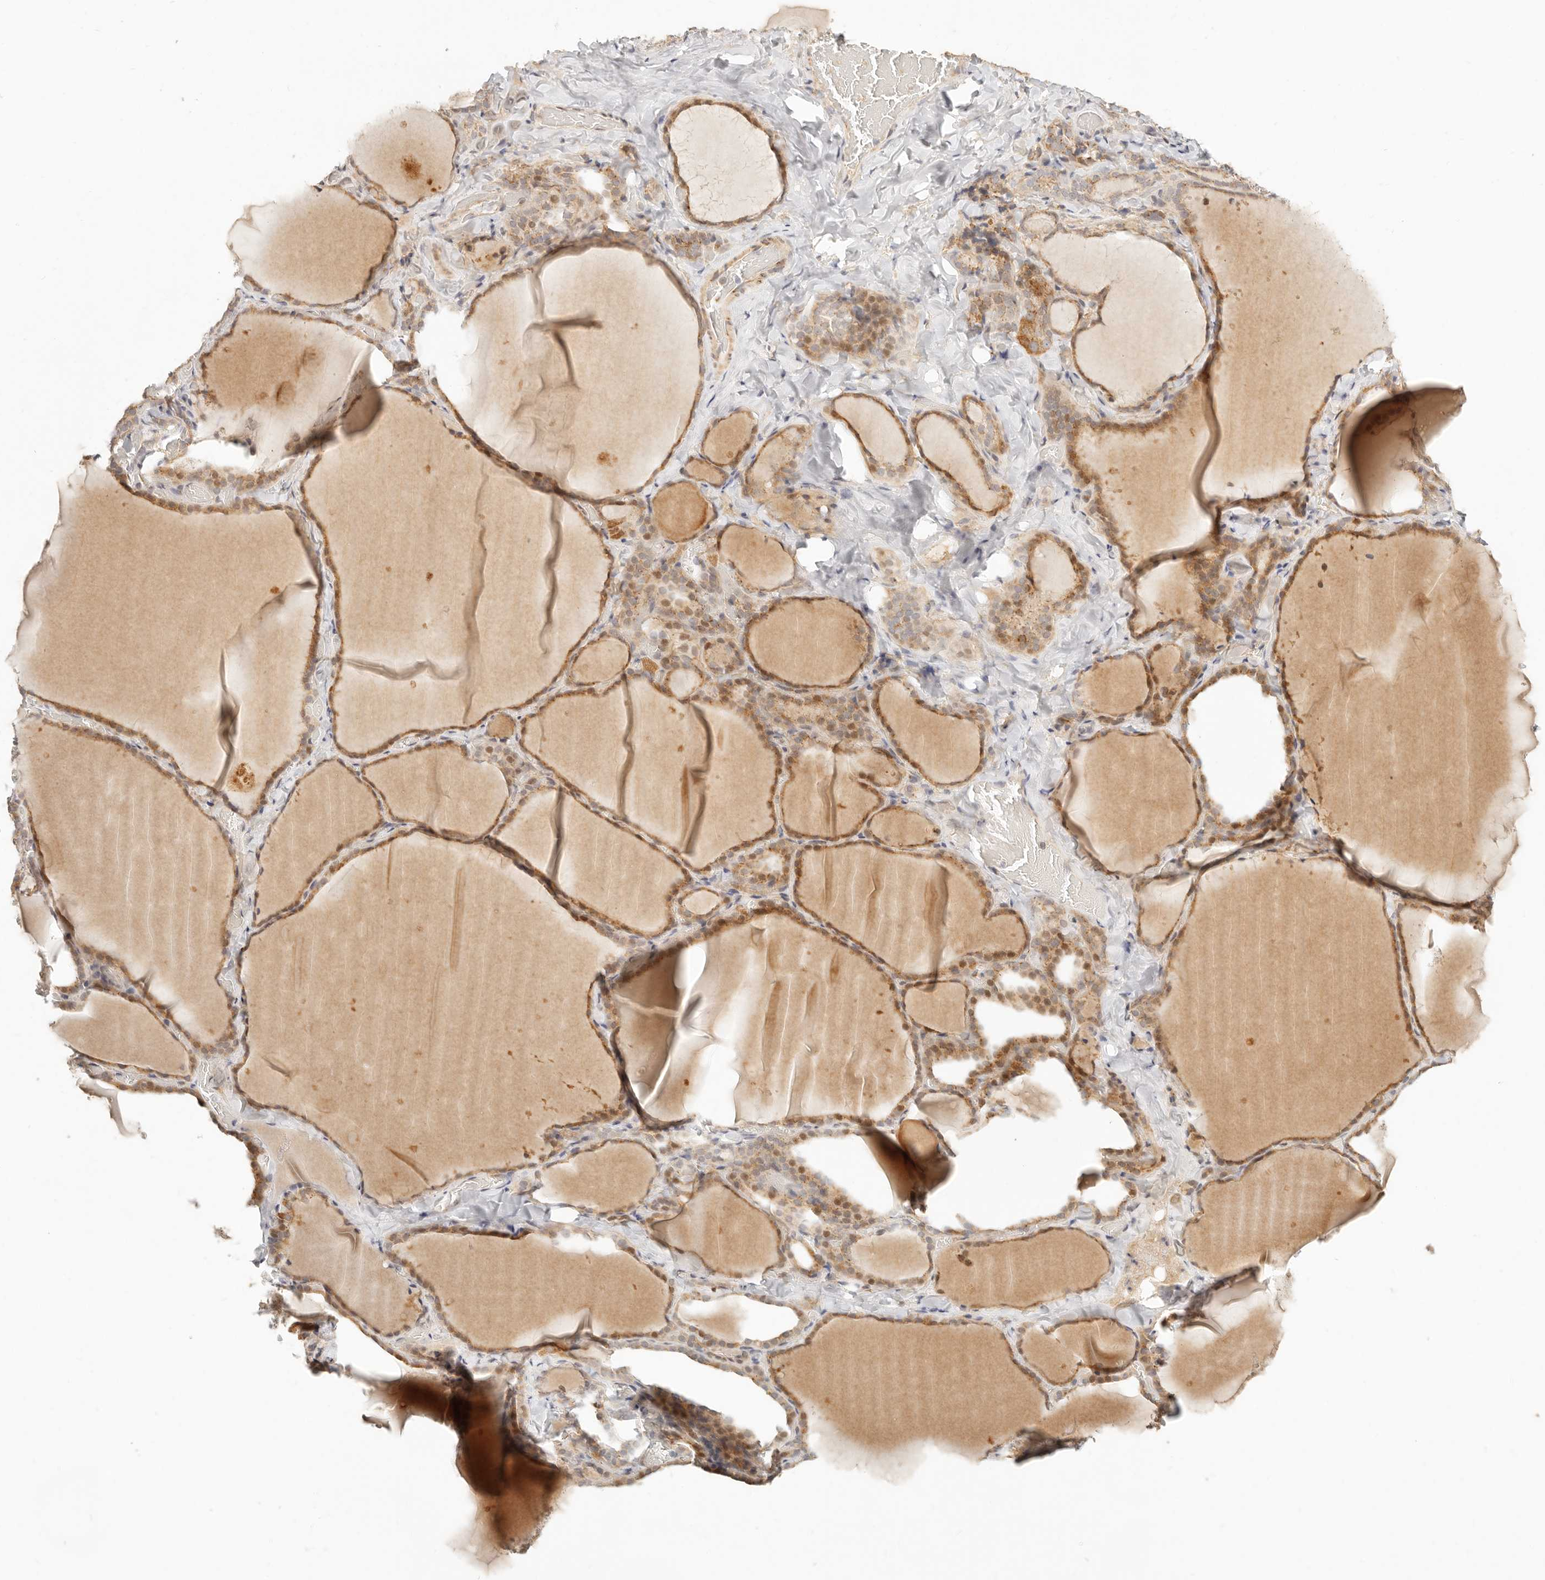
{"staining": {"intensity": "moderate", "quantity": ">75%", "location": "cytoplasmic/membranous,nuclear"}, "tissue": "thyroid gland", "cell_type": "Glandular cells", "image_type": "normal", "snomed": [{"axis": "morphology", "description": "Normal tissue, NOS"}, {"axis": "topography", "description": "Thyroid gland"}], "caption": "A high-resolution micrograph shows IHC staining of benign thyroid gland, which demonstrates moderate cytoplasmic/membranous,nuclear staining in about >75% of glandular cells.", "gene": "FAM20B", "patient": {"sex": "female", "age": 22}}